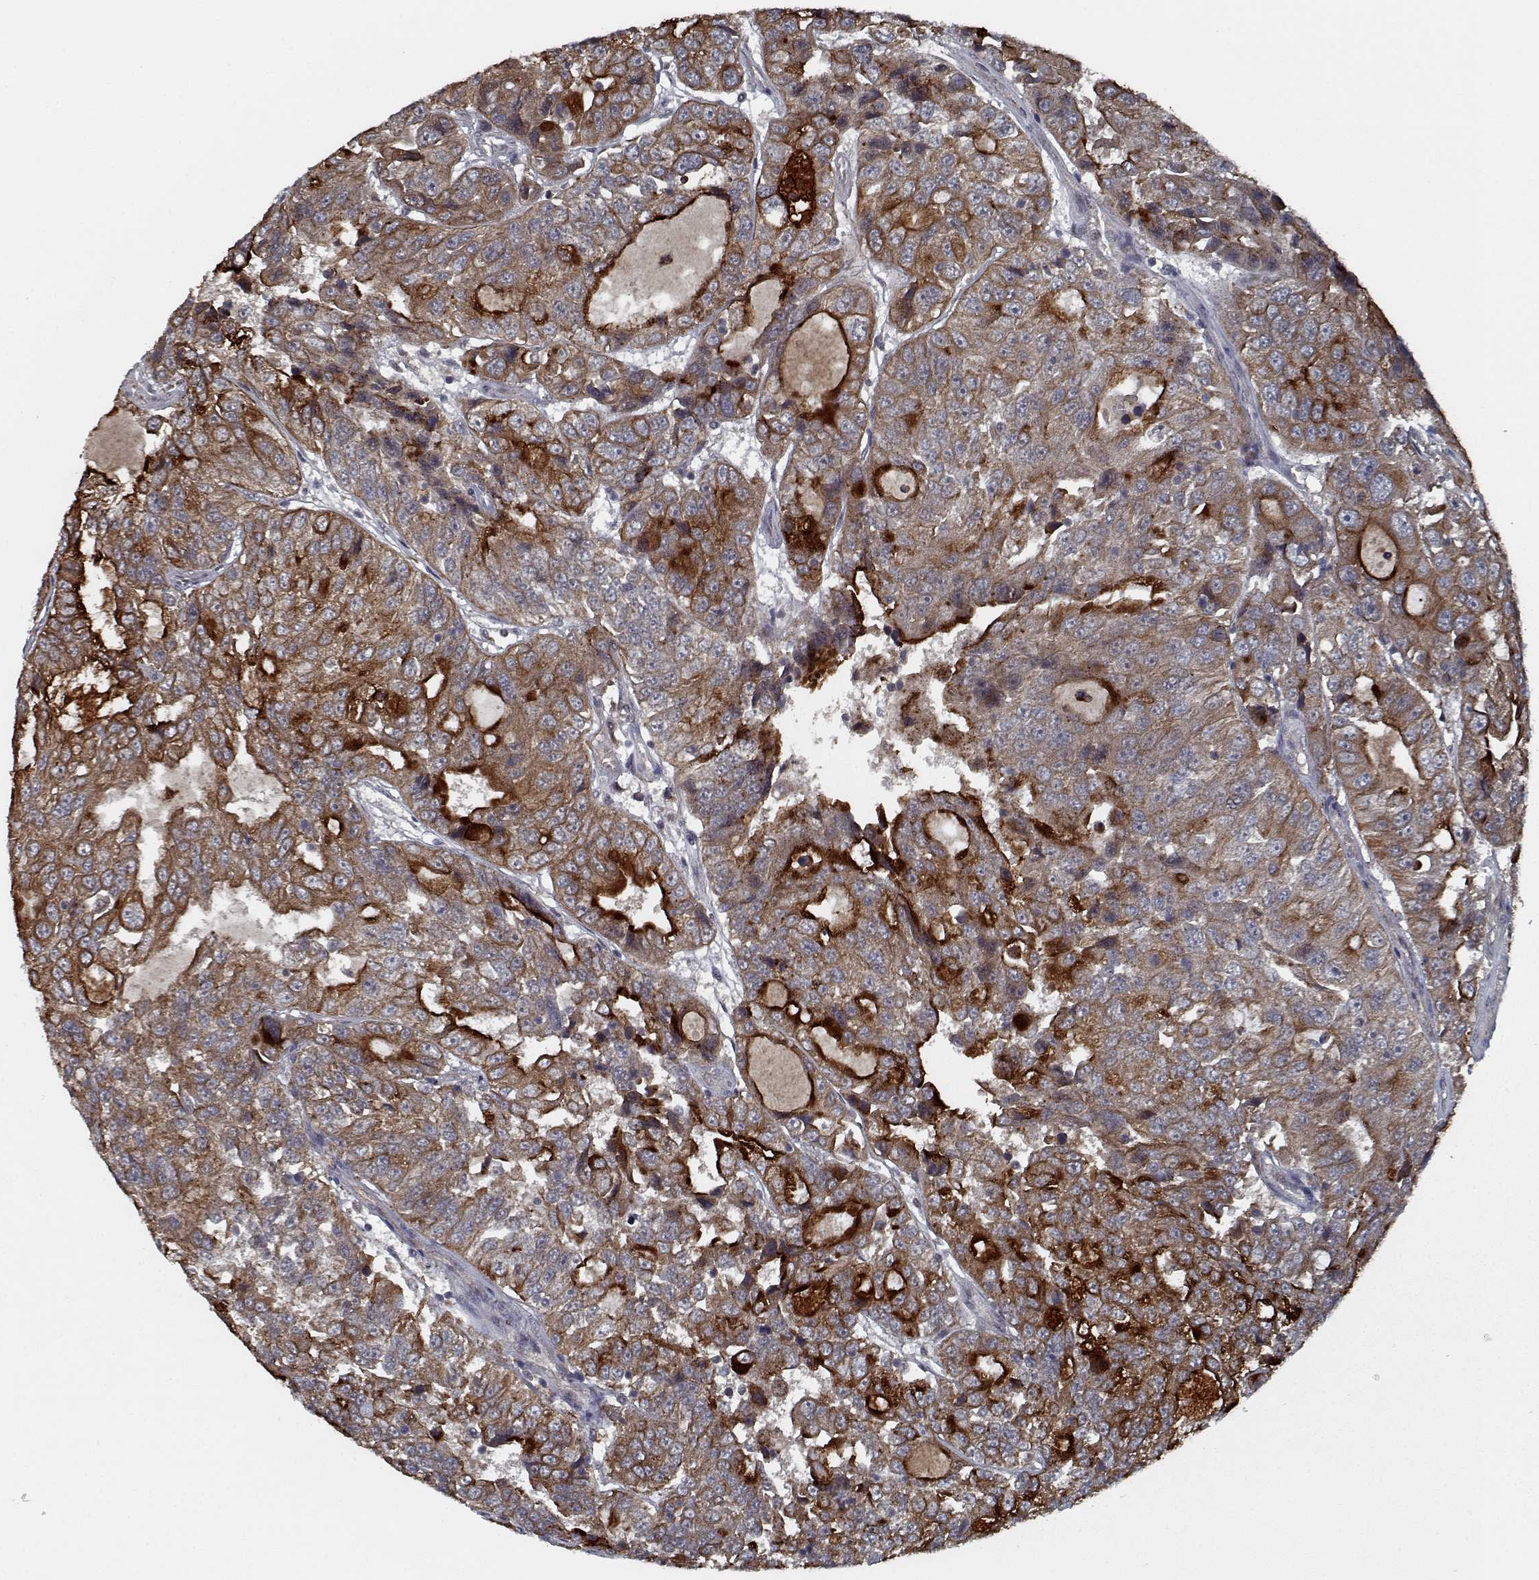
{"staining": {"intensity": "moderate", "quantity": ">75%", "location": "cytoplasmic/membranous"}, "tissue": "urothelial cancer", "cell_type": "Tumor cells", "image_type": "cancer", "snomed": [{"axis": "morphology", "description": "Urothelial carcinoma, NOS"}, {"axis": "morphology", "description": "Urothelial carcinoma, High grade"}, {"axis": "topography", "description": "Urinary bladder"}], "caption": "This micrograph demonstrates urothelial cancer stained with IHC to label a protein in brown. The cytoplasmic/membranous of tumor cells show moderate positivity for the protein. Nuclei are counter-stained blue.", "gene": "NLK", "patient": {"sex": "female", "age": 73}}